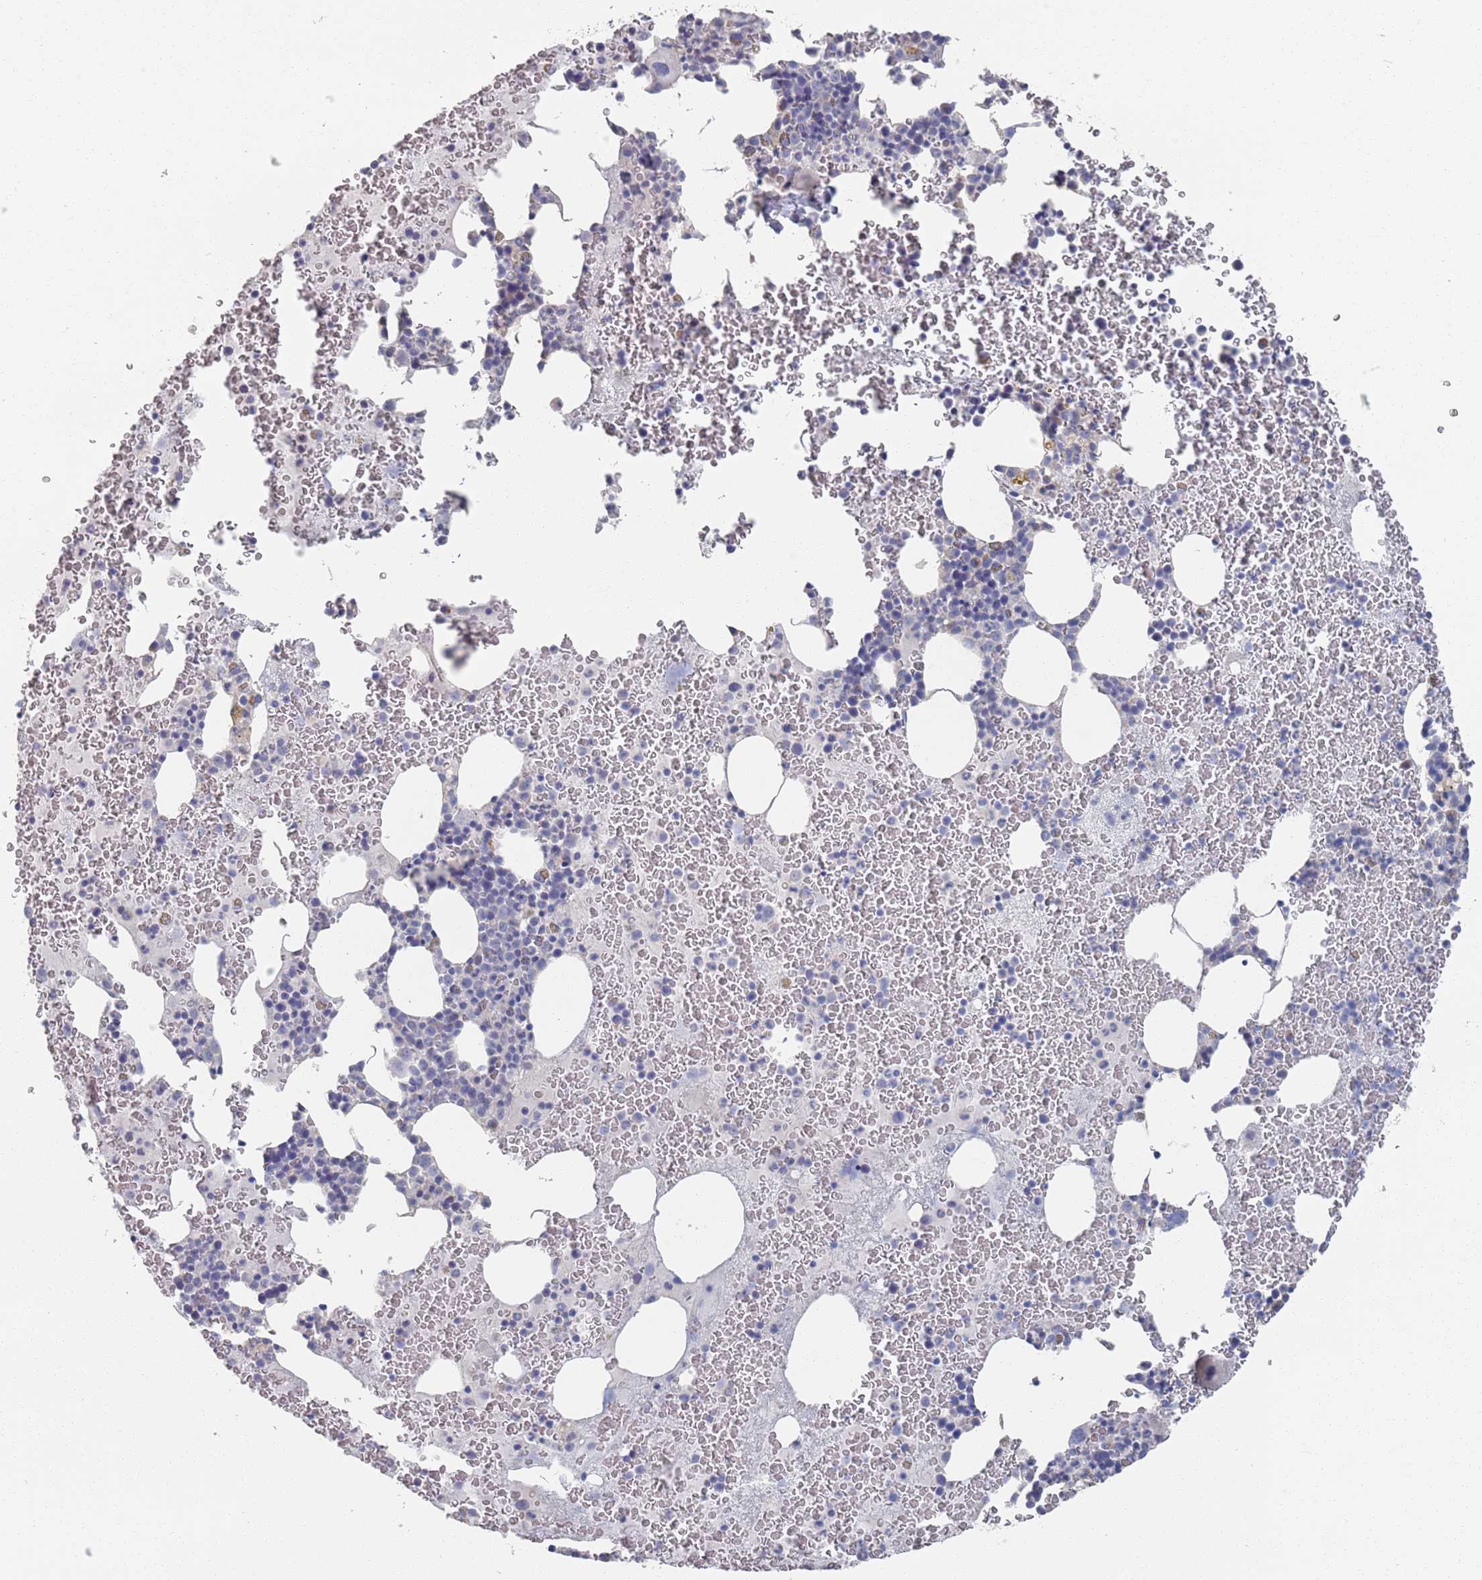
{"staining": {"intensity": "negative", "quantity": "none", "location": "none"}, "tissue": "bone marrow", "cell_type": "Hematopoietic cells", "image_type": "normal", "snomed": [{"axis": "morphology", "description": "Normal tissue, NOS"}, {"axis": "topography", "description": "Bone marrow"}], "caption": "This is an immunohistochemistry (IHC) image of benign bone marrow. There is no positivity in hematopoietic cells.", "gene": "PROM2", "patient": {"sex": "male", "age": 26}}